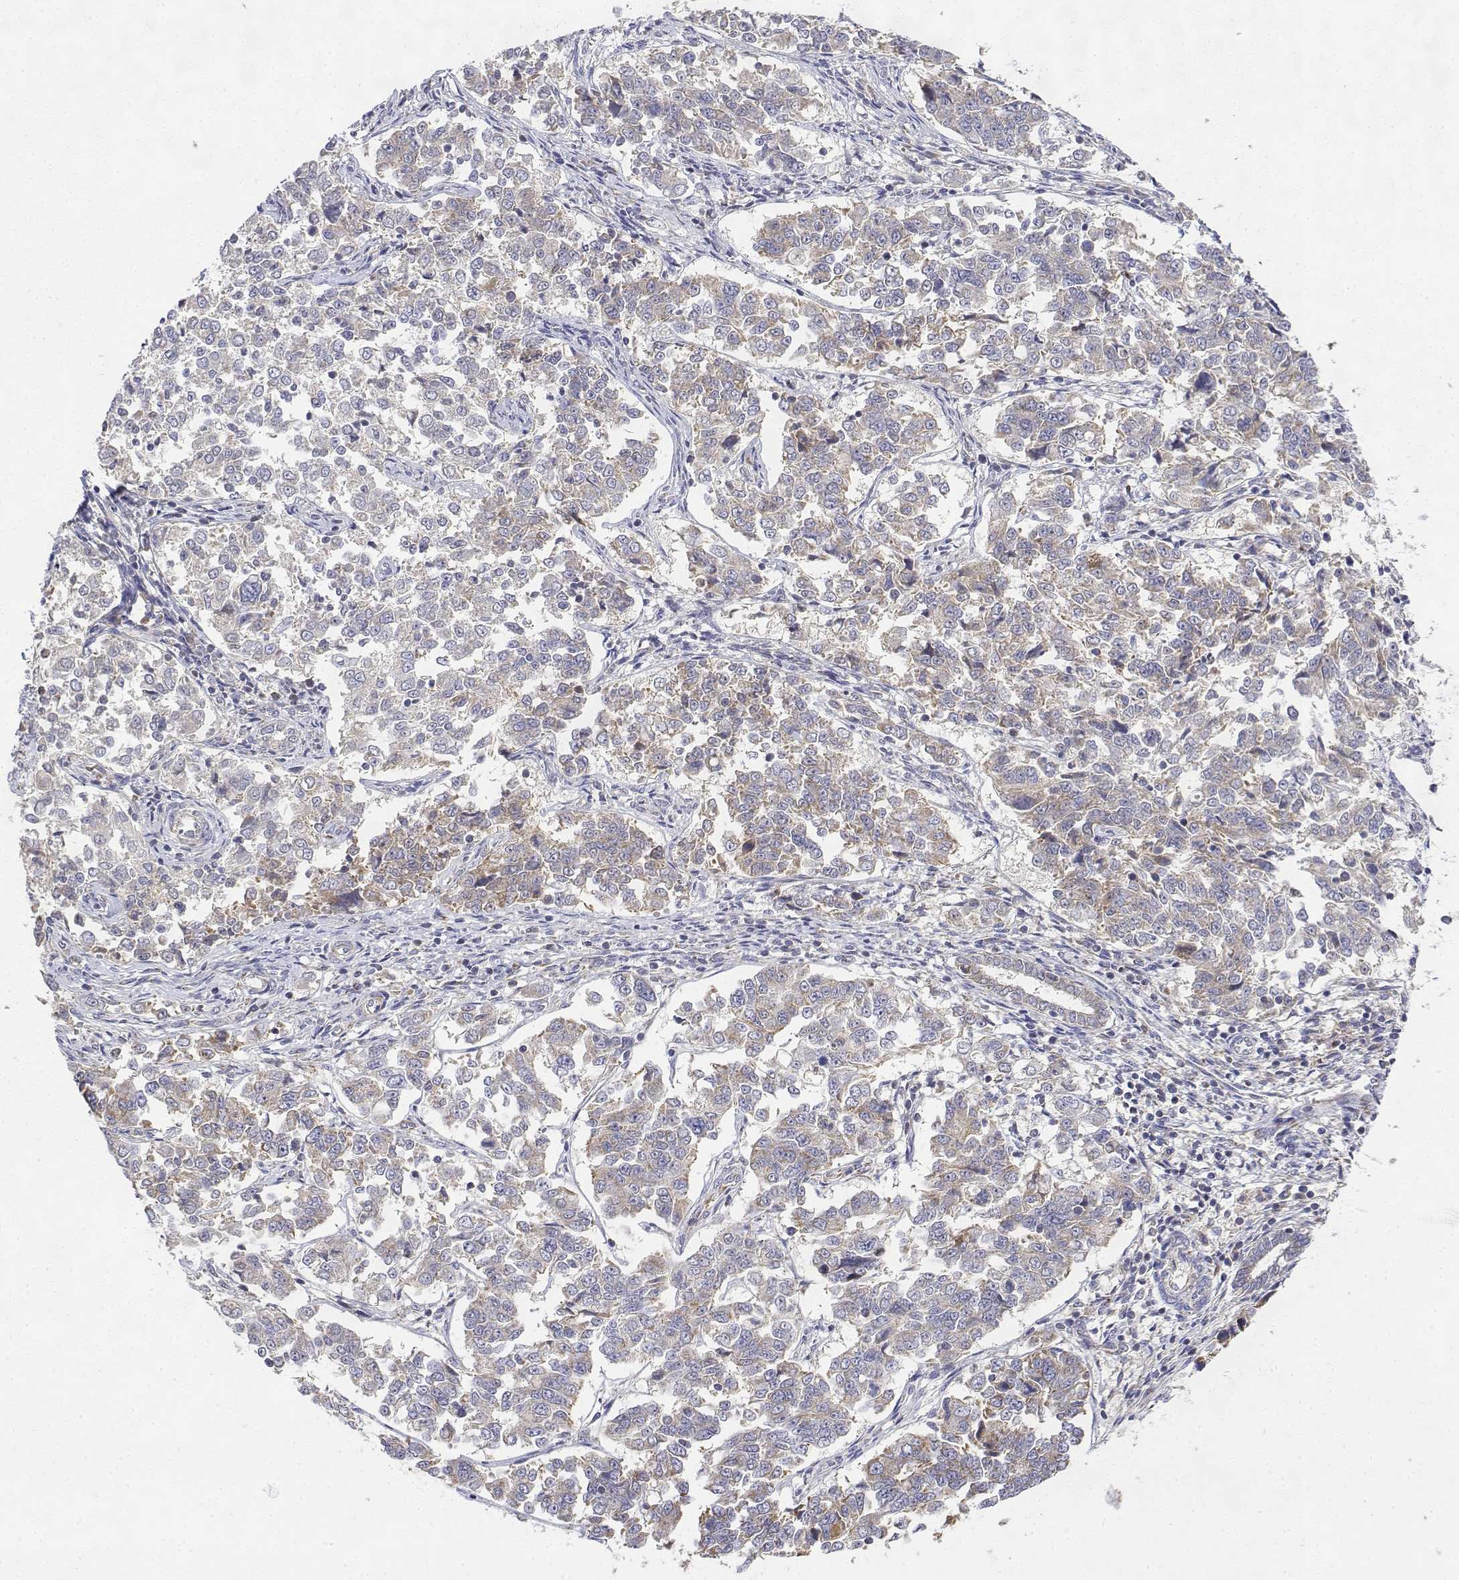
{"staining": {"intensity": "weak", "quantity": "25%-75%", "location": "cytoplasmic/membranous"}, "tissue": "endometrial cancer", "cell_type": "Tumor cells", "image_type": "cancer", "snomed": [{"axis": "morphology", "description": "Adenocarcinoma, NOS"}, {"axis": "topography", "description": "Endometrium"}], "caption": "Immunohistochemistry micrograph of neoplastic tissue: endometrial adenocarcinoma stained using IHC demonstrates low levels of weak protein expression localized specifically in the cytoplasmic/membranous of tumor cells, appearing as a cytoplasmic/membranous brown color.", "gene": "GADD45GIP1", "patient": {"sex": "female", "age": 43}}